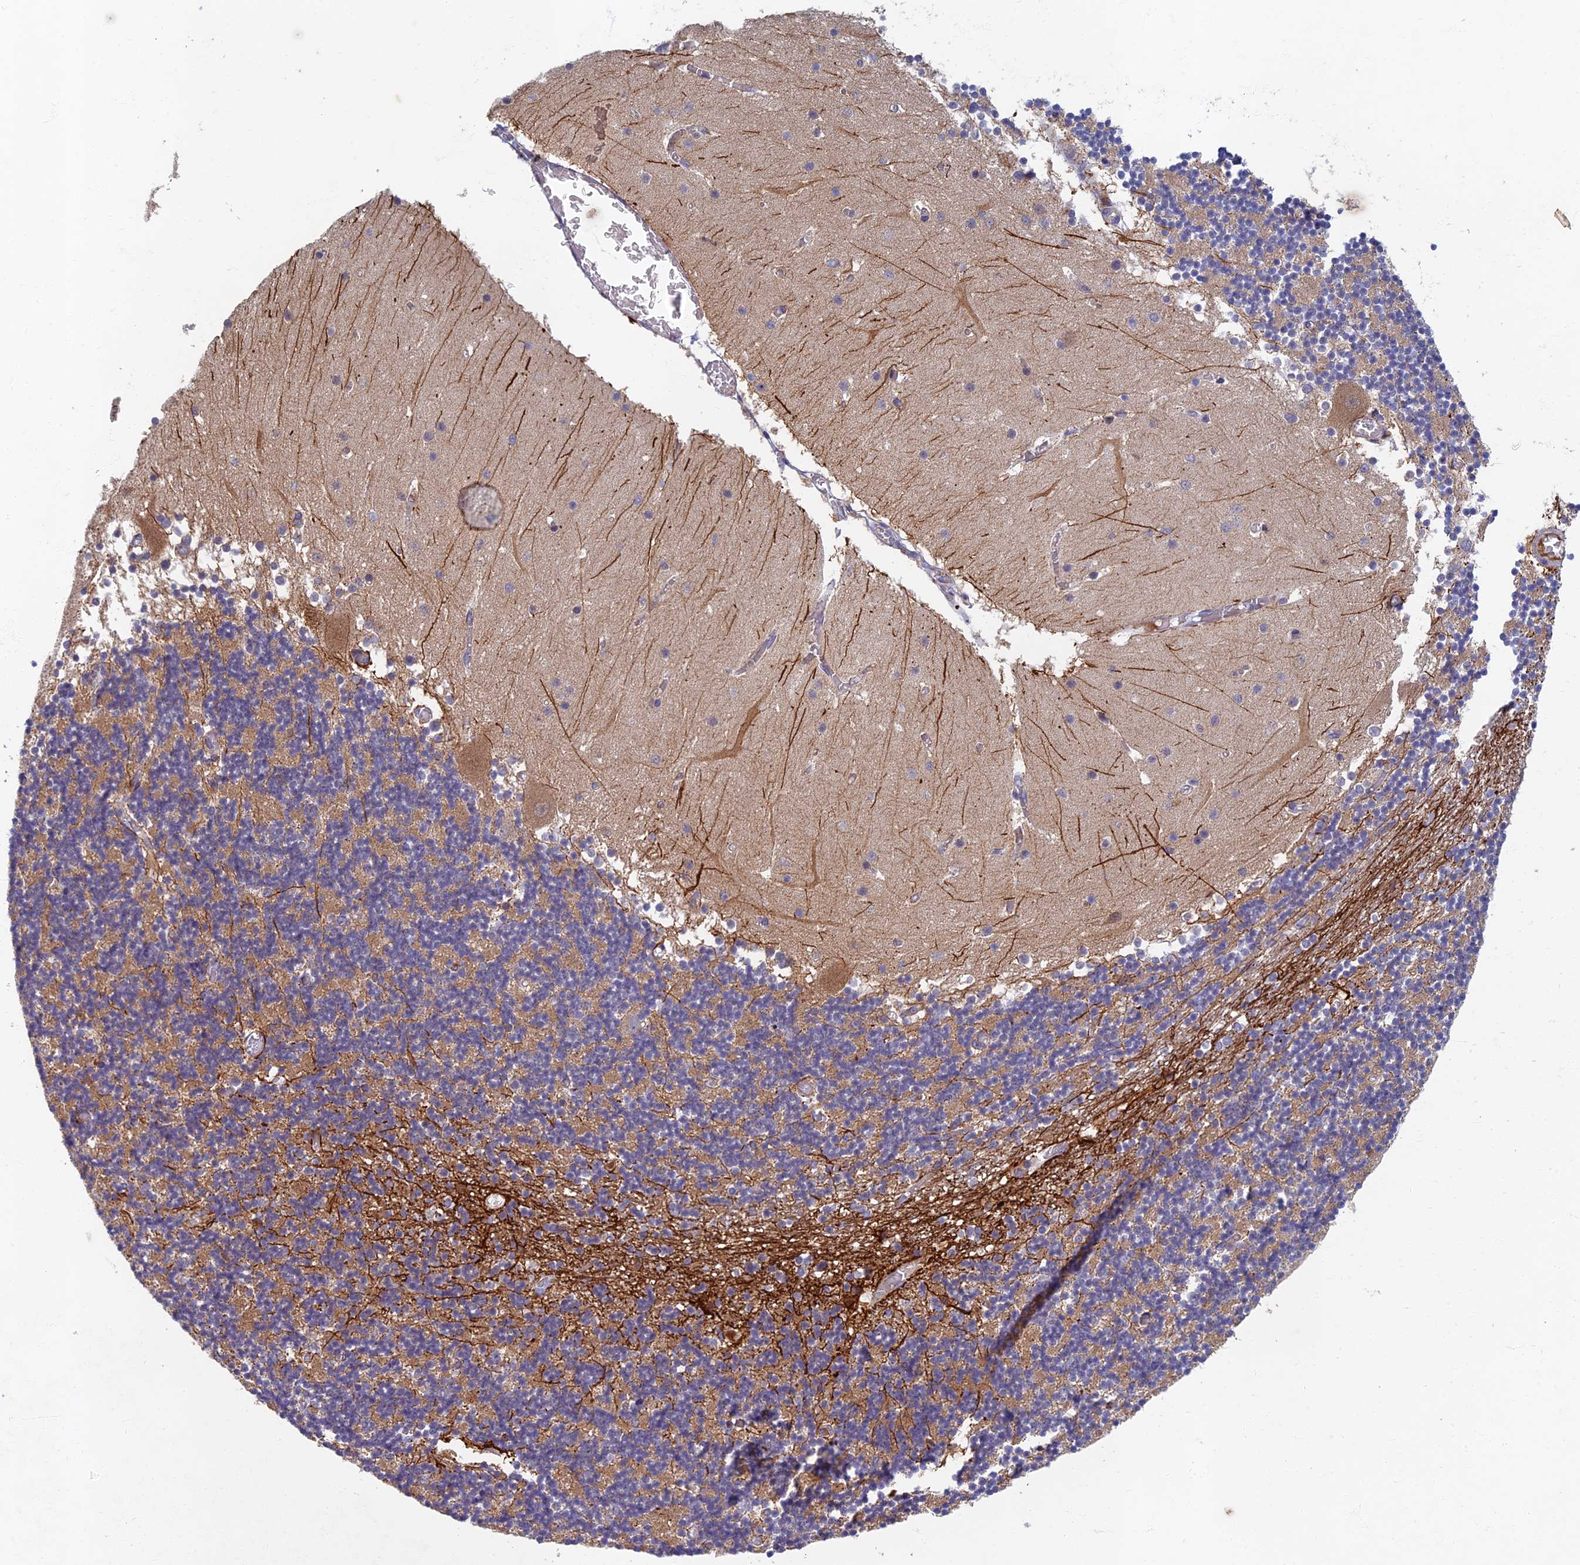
{"staining": {"intensity": "moderate", "quantity": "25%-75%", "location": "cytoplasmic/membranous"}, "tissue": "cerebellum", "cell_type": "Cells in granular layer", "image_type": "normal", "snomed": [{"axis": "morphology", "description": "Normal tissue, NOS"}, {"axis": "topography", "description": "Cerebellum"}], "caption": "Immunohistochemical staining of benign human cerebellum demonstrates medium levels of moderate cytoplasmic/membranous positivity in about 25%-75% of cells in granular layer. (IHC, brightfield microscopy, high magnification).", "gene": "SOGA1", "patient": {"sex": "female", "age": 28}}